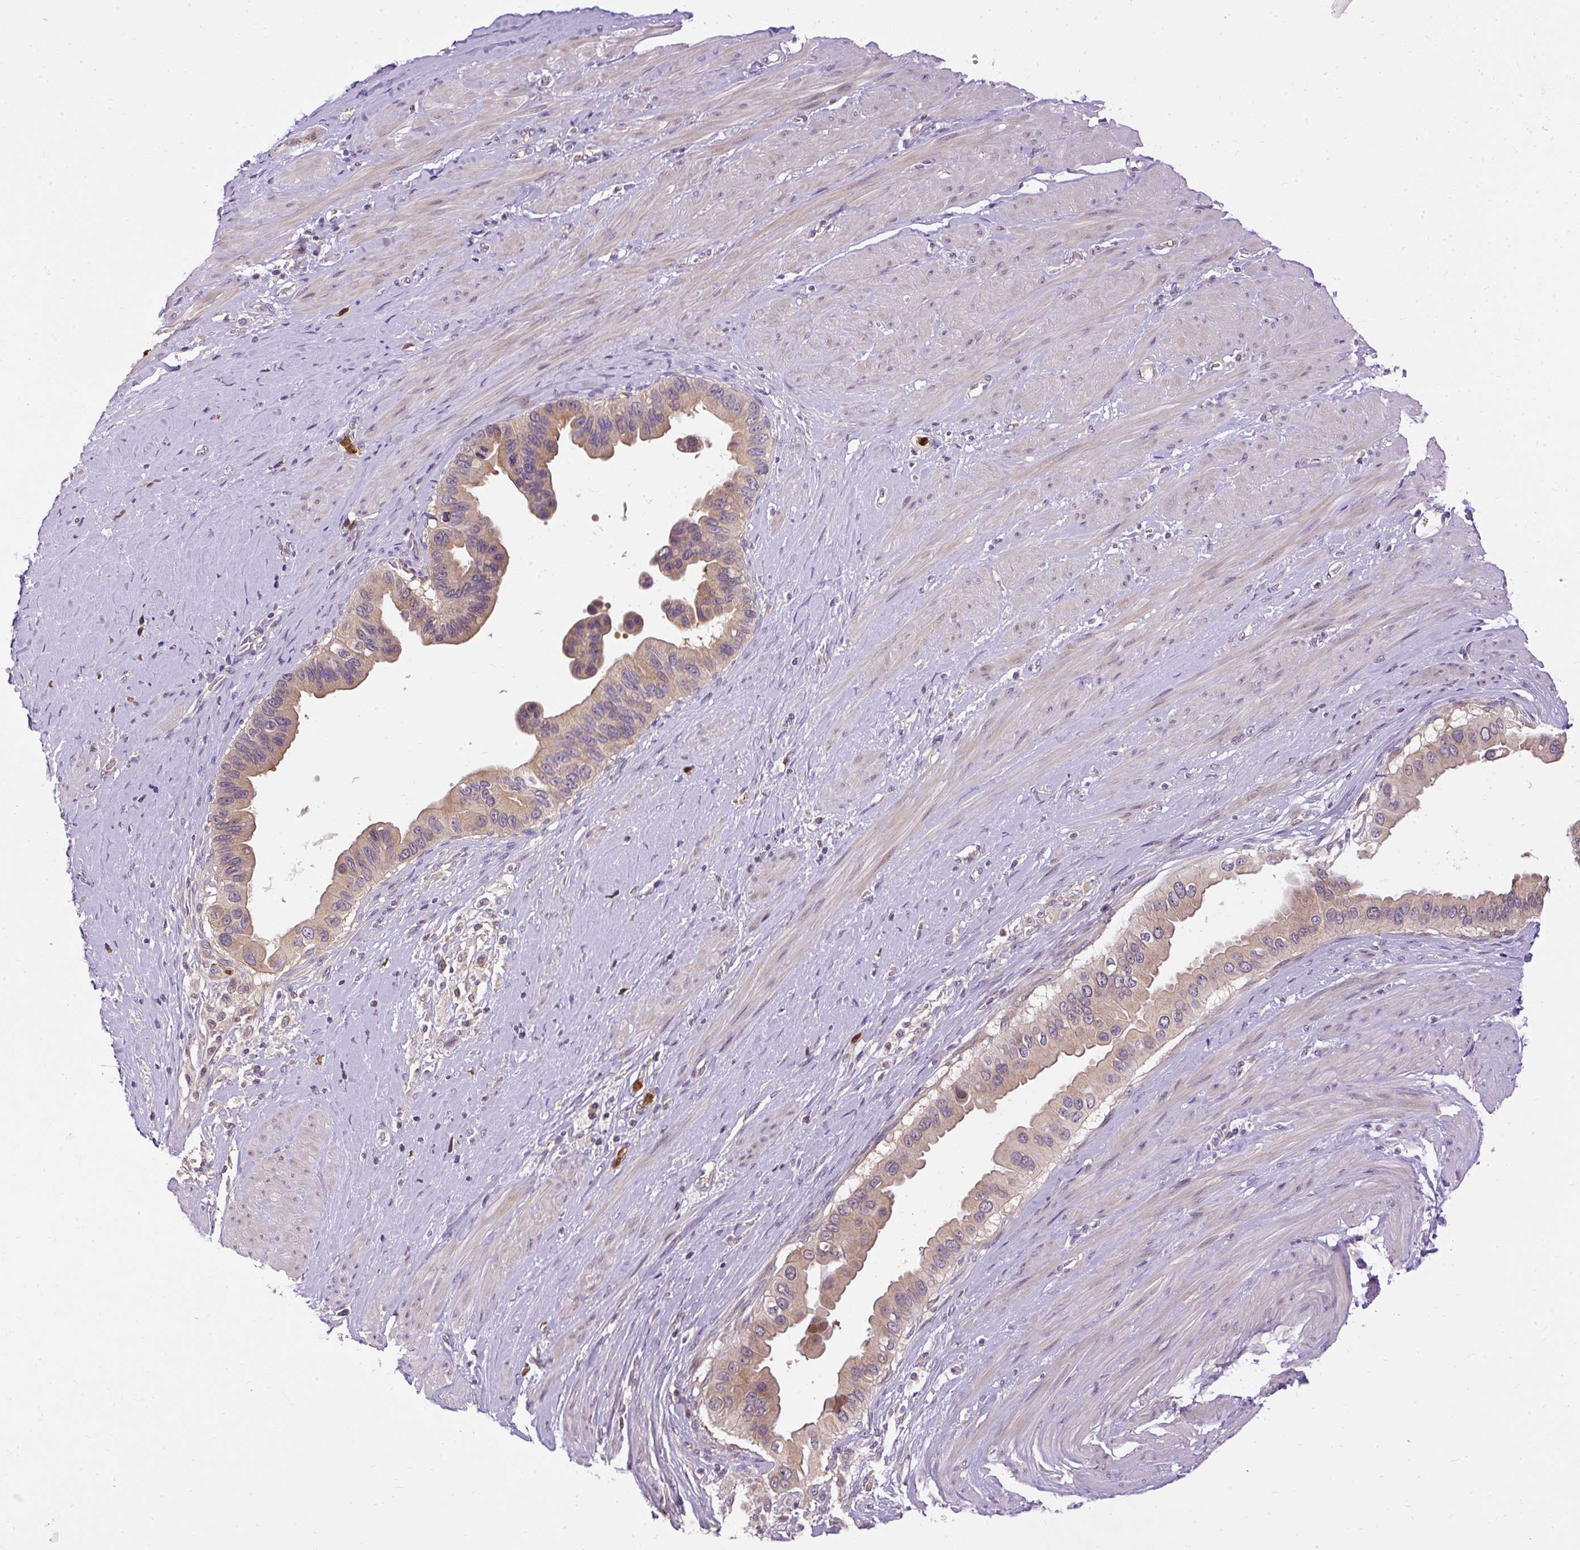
{"staining": {"intensity": "weak", "quantity": ">75%", "location": "cytoplasmic/membranous"}, "tissue": "pancreatic cancer", "cell_type": "Tumor cells", "image_type": "cancer", "snomed": [{"axis": "morphology", "description": "Adenocarcinoma, NOS"}, {"axis": "topography", "description": "Pancreas"}], "caption": "Tumor cells reveal low levels of weak cytoplasmic/membranous positivity in approximately >75% of cells in human adenocarcinoma (pancreatic). Immunohistochemistry (ihc) stains the protein of interest in brown and the nuclei are stained blue.", "gene": "CTTNBP2", "patient": {"sex": "female", "age": 56}}